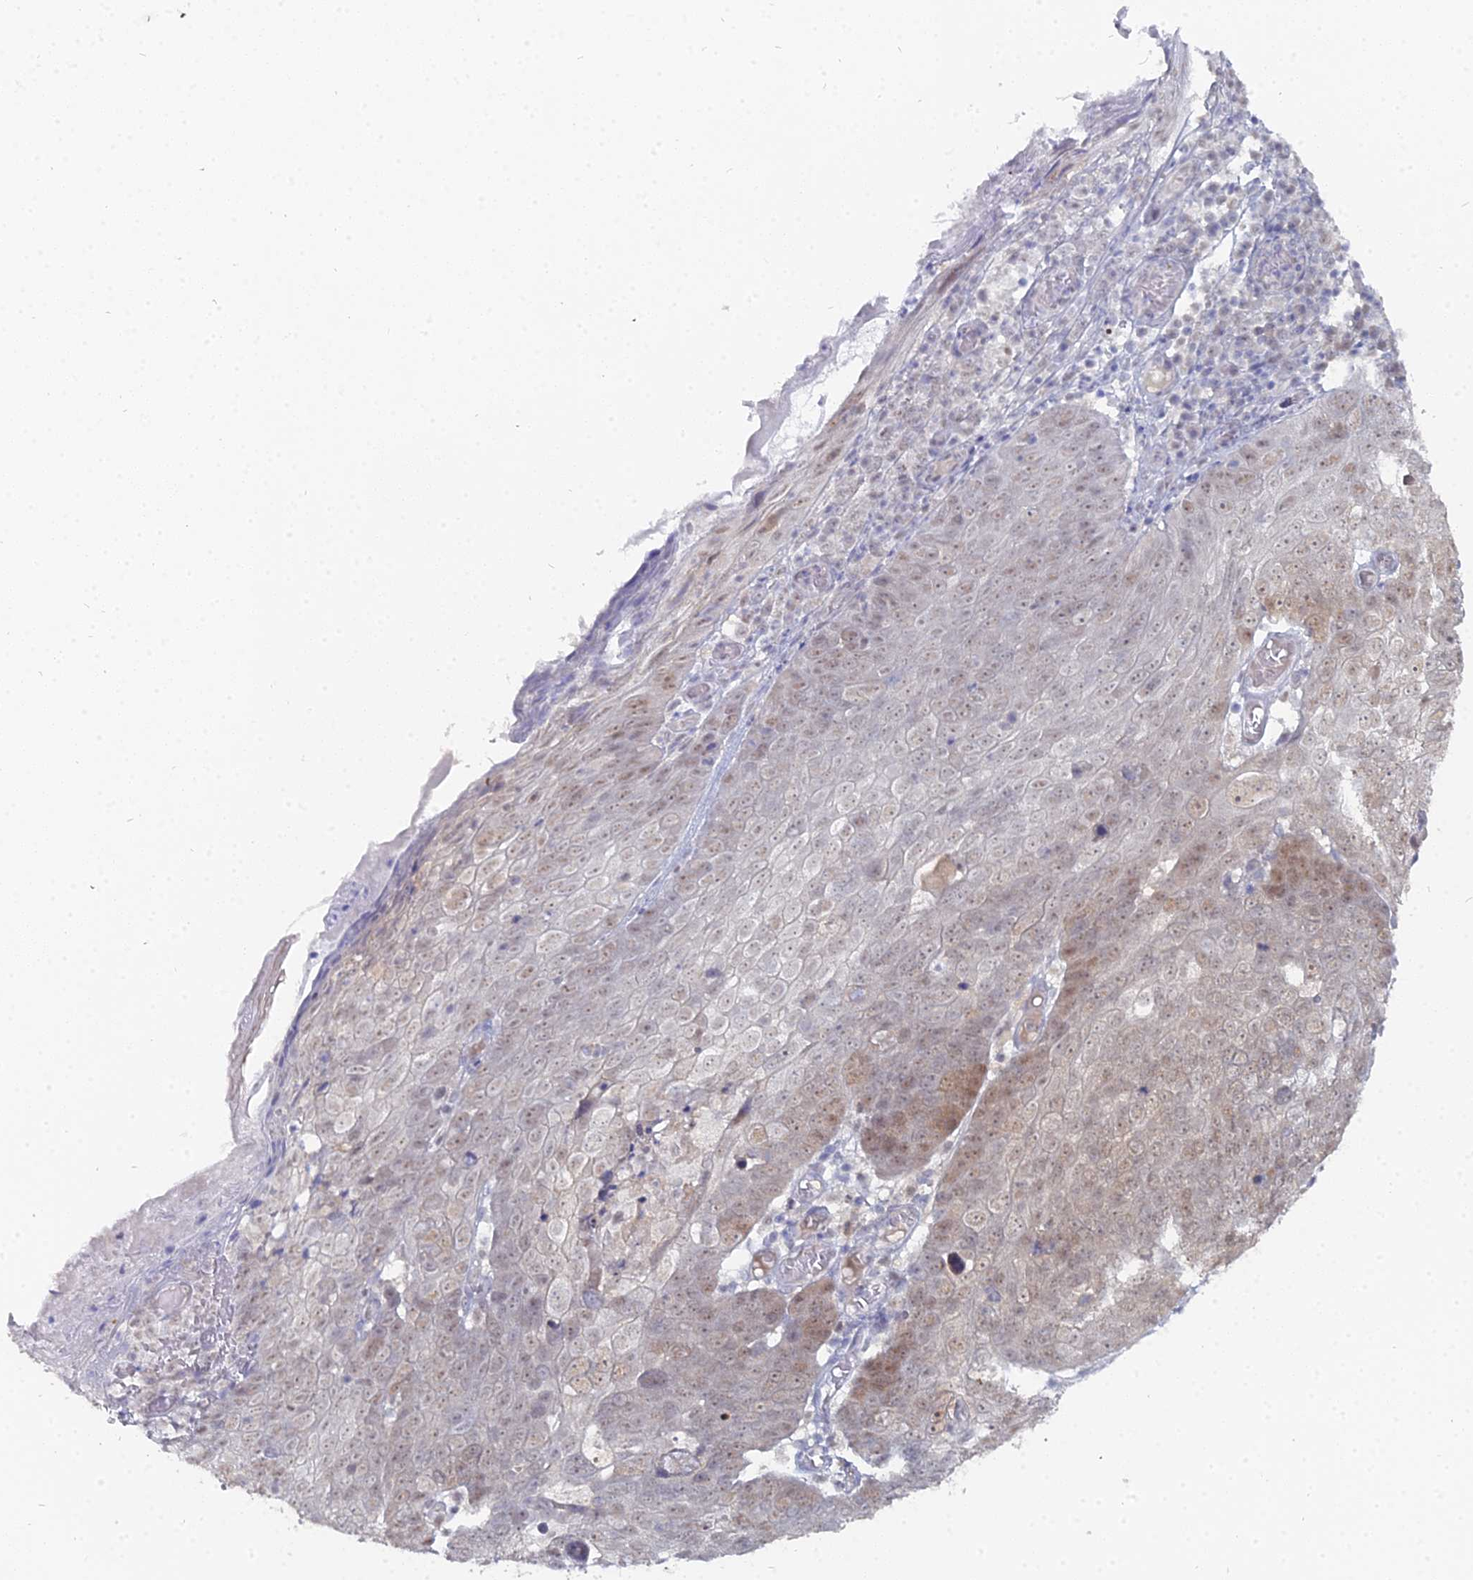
{"staining": {"intensity": "weak", "quantity": "25%-75%", "location": "cytoplasmic/membranous,nuclear"}, "tissue": "skin cancer", "cell_type": "Tumor cells", "image_type": "cancer", "snomed": [{"axis": "morphology", "description": "Squamous cell carcinoma, NOS"}, {"axis": "topography", "description": "Skin"}], "caption": "Skin cancer stained for a protein (brown) demonstrates weak cytoplasmic/membranous and nuclear positive expression in about 25%-75% of tumor cells.", "gene": "THAP4", "patient": {"sex": "male", "age": 71}}